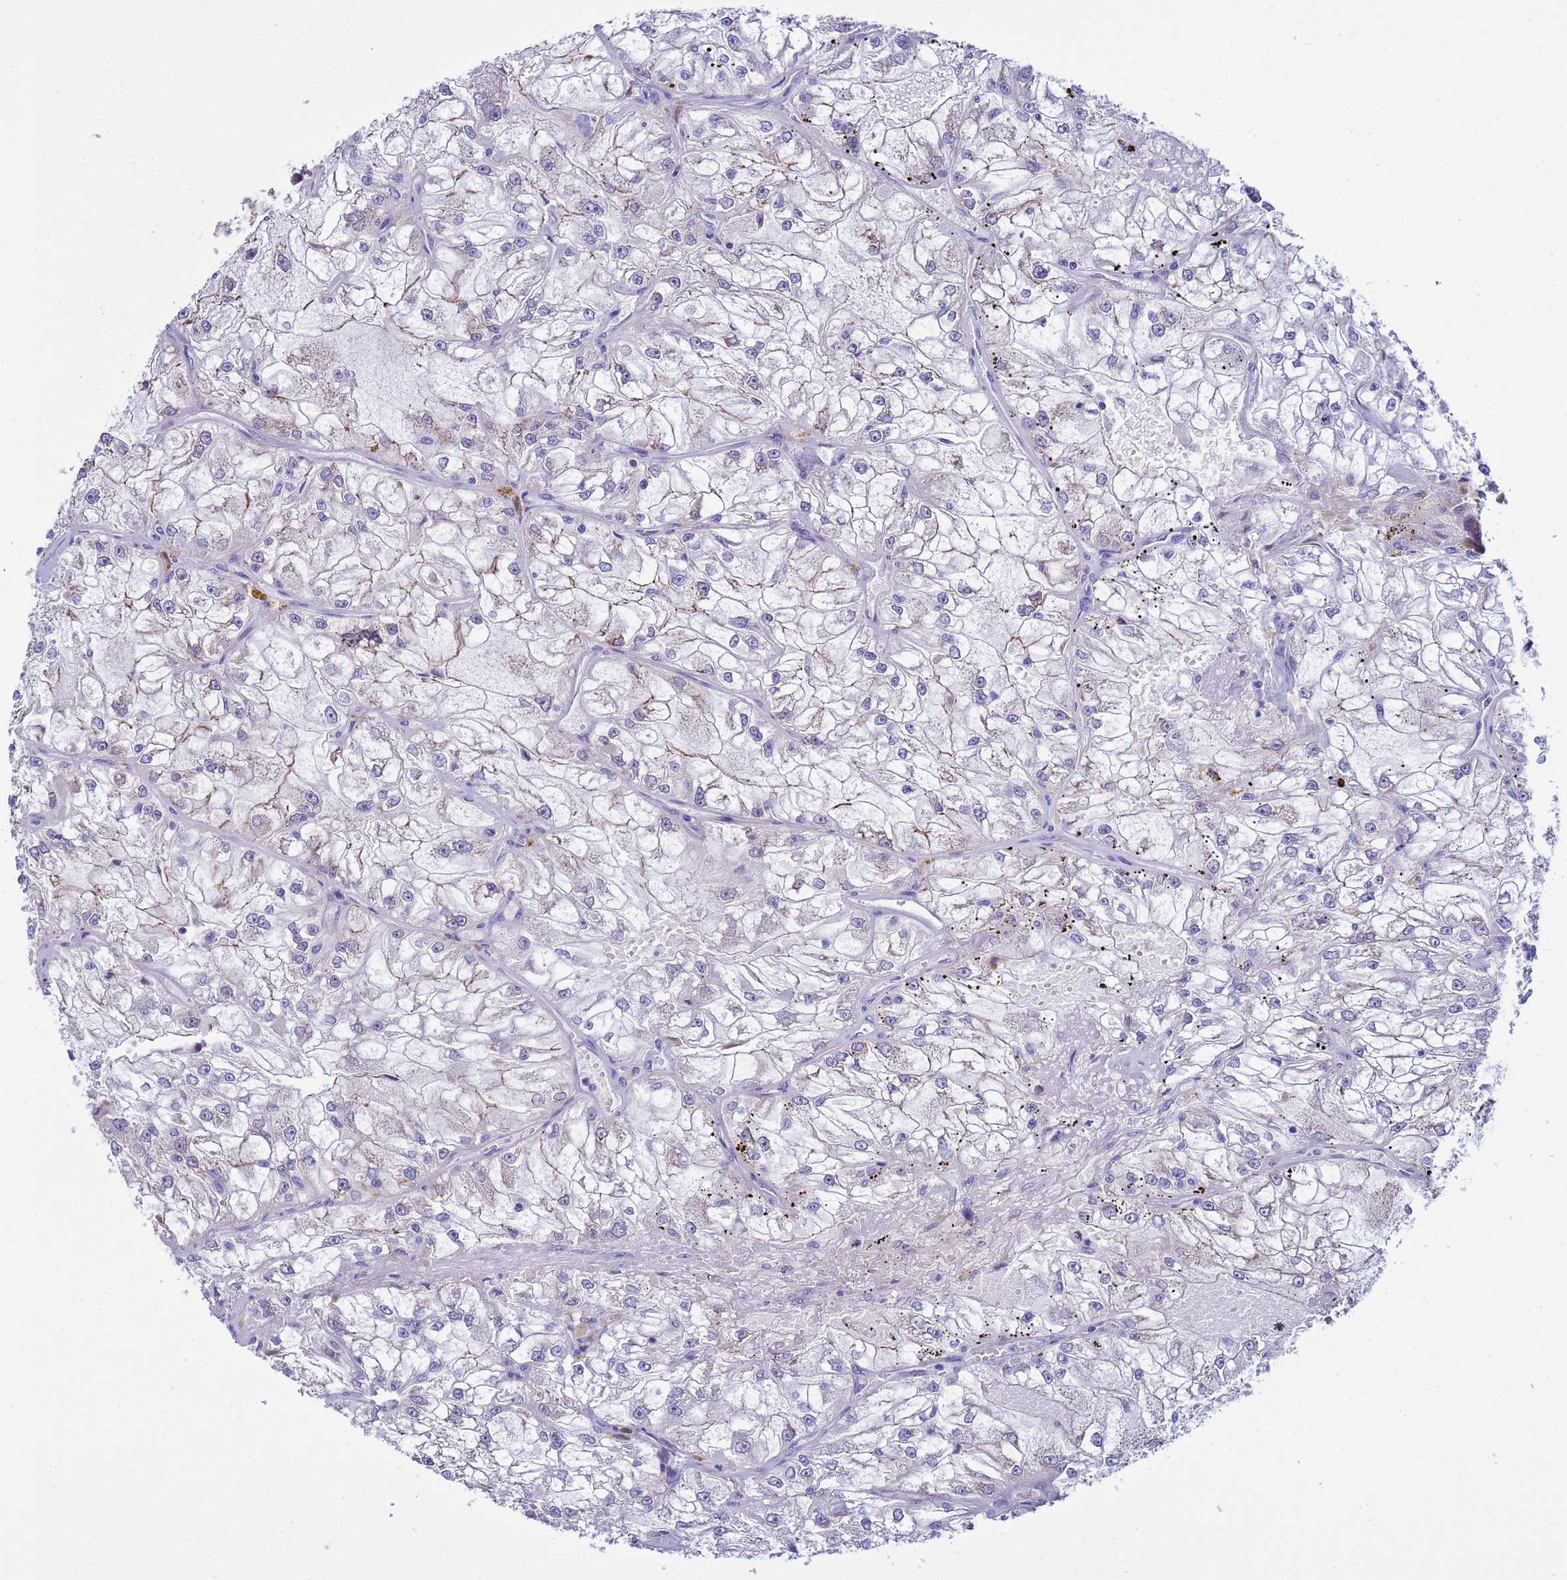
{"staining": {"intensity": "weak", "quantity": "<25%", "location": "cytoplasmic/membranous"}, "tissue": "renal cancer", "cell_type": "Tumor cells", "image_type": "cancer", "snomed": [{"axis": "morphology", "description": "Adenocarcinoma, NOS"}, {"axis": "topography", "description": "Kidney"}], "caption": "Immunohistochemistry of renal adenocarcinoma demonstrates no staining in tumor cells.", "gene": "IGSF11", "patient": {"sex": "female", "age": 72}}